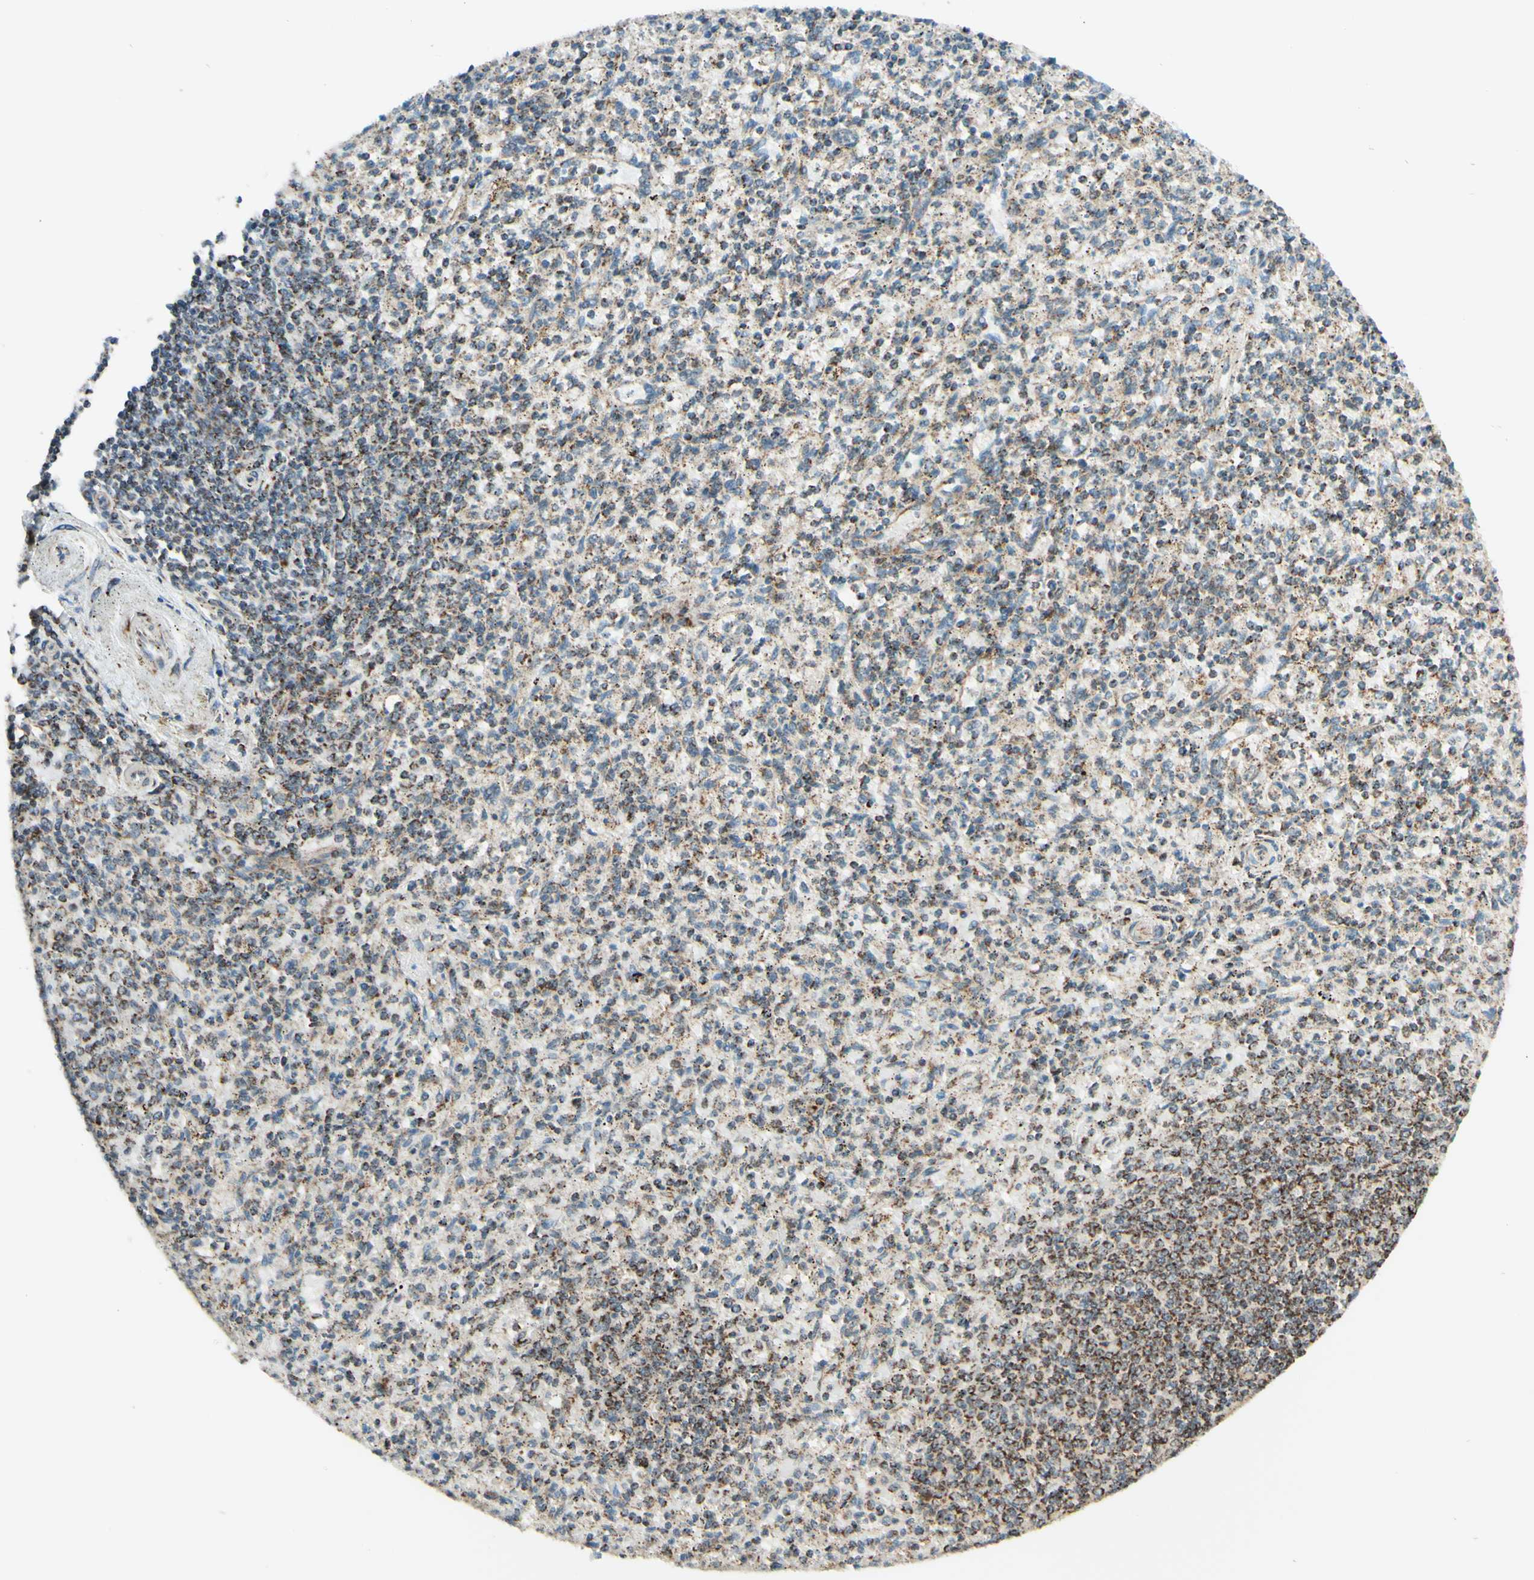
{"staining": {"intensity": "moderate", "quantity": "<25%", "location": "cytoplasmic/membranous"}, "tissue": "spleen", "cell_type": "Cells in red pulp", "image_type": "normal", "snomed": [{"axis": "morphology", "description": "Normal tissue, NOS"}, {"axis": "topography", "description": "Spleen"}], "caption": "Immunohistochemistry (IHC) photomicrograph of unremarkable spleen stained for a protein (brown), which exhibits low levels of moderate cytoplasmic/membranous positivity in approximately <25% of cells in red pulp.", "gene": "DHRS3", "patient": {"sex": "male", "age": 72}}